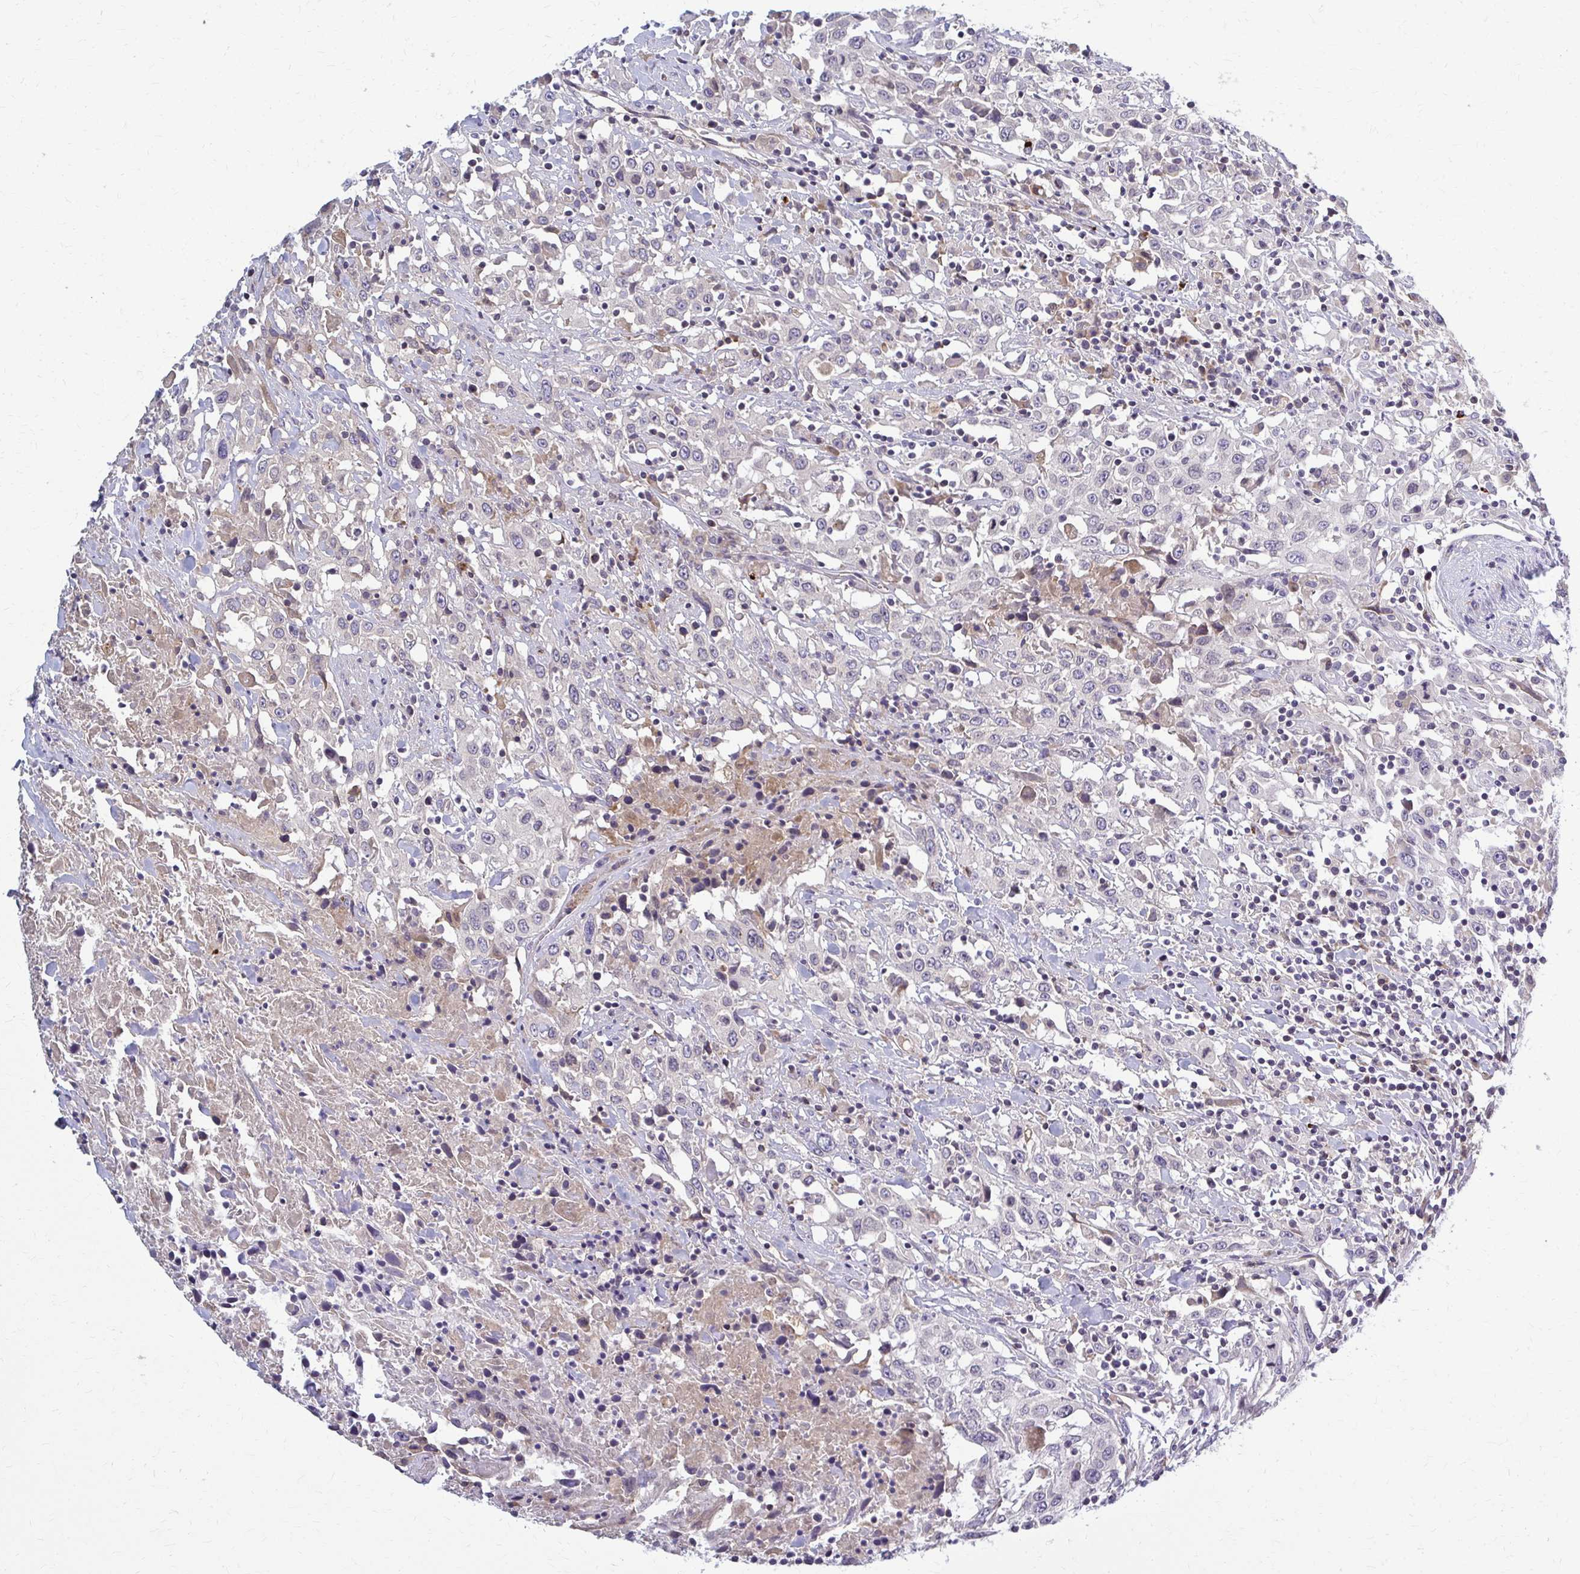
{"staining": {"intensity": "negative", "quantity": "none", "location": "none"}, "tissue": "urothelial cancer", "cell_type": "Tumor cells", "image_type": "cancer", "snomed": [{"axis": "morphology", "description": "Urothelial carcinoma, High grade"}, {"axis": "topography", "description": "Urinary bladder"}], "caption": "The image reveals no significant positivity in tumor cells of urothelial cancer.", "gene": "MCRIP2", "patient": {"sex": "male", "age": 61}}